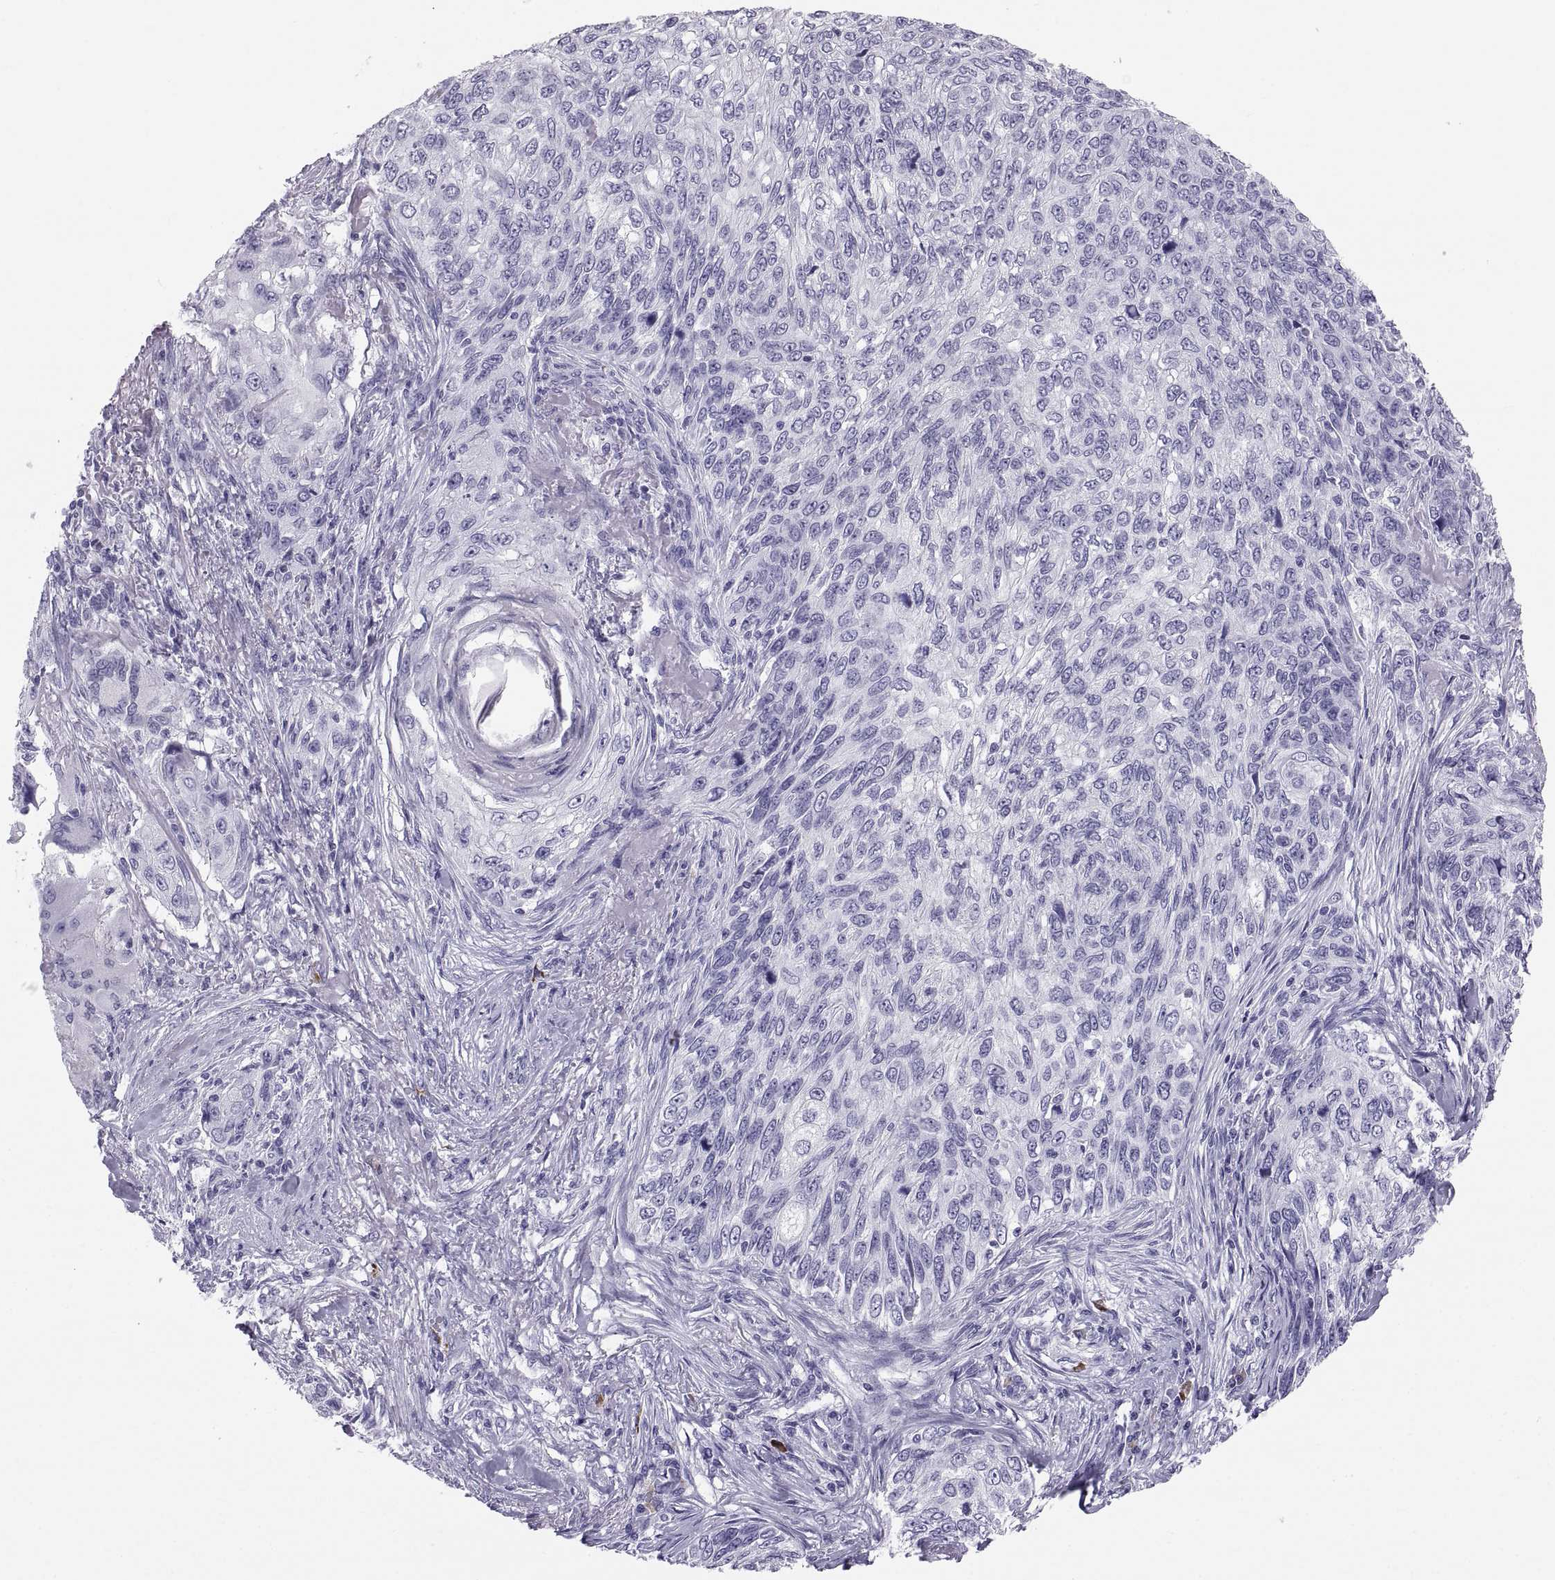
{"staining": {"intensity": "negative", "quantity": "none", "location": "none"}, "tissue": "skin cancer", "cell_type": "Tumor cells", "image_type": "cancer", "snomed": [{"axis": "morphology", "description": "Squamous cell carcinoma, NOS"}, {"axis": "topography", "description": "Skin"}], "caption": "This micrograph is of skin cancer (squamous cell carcinoma) stained with immunohistochemistry to label a protein in brown with the nuclei are counter-stained blue. There is no positivity in tumor cells.", "gene": "CT47A10", "patient": {"sex": "male", "age": 92}}